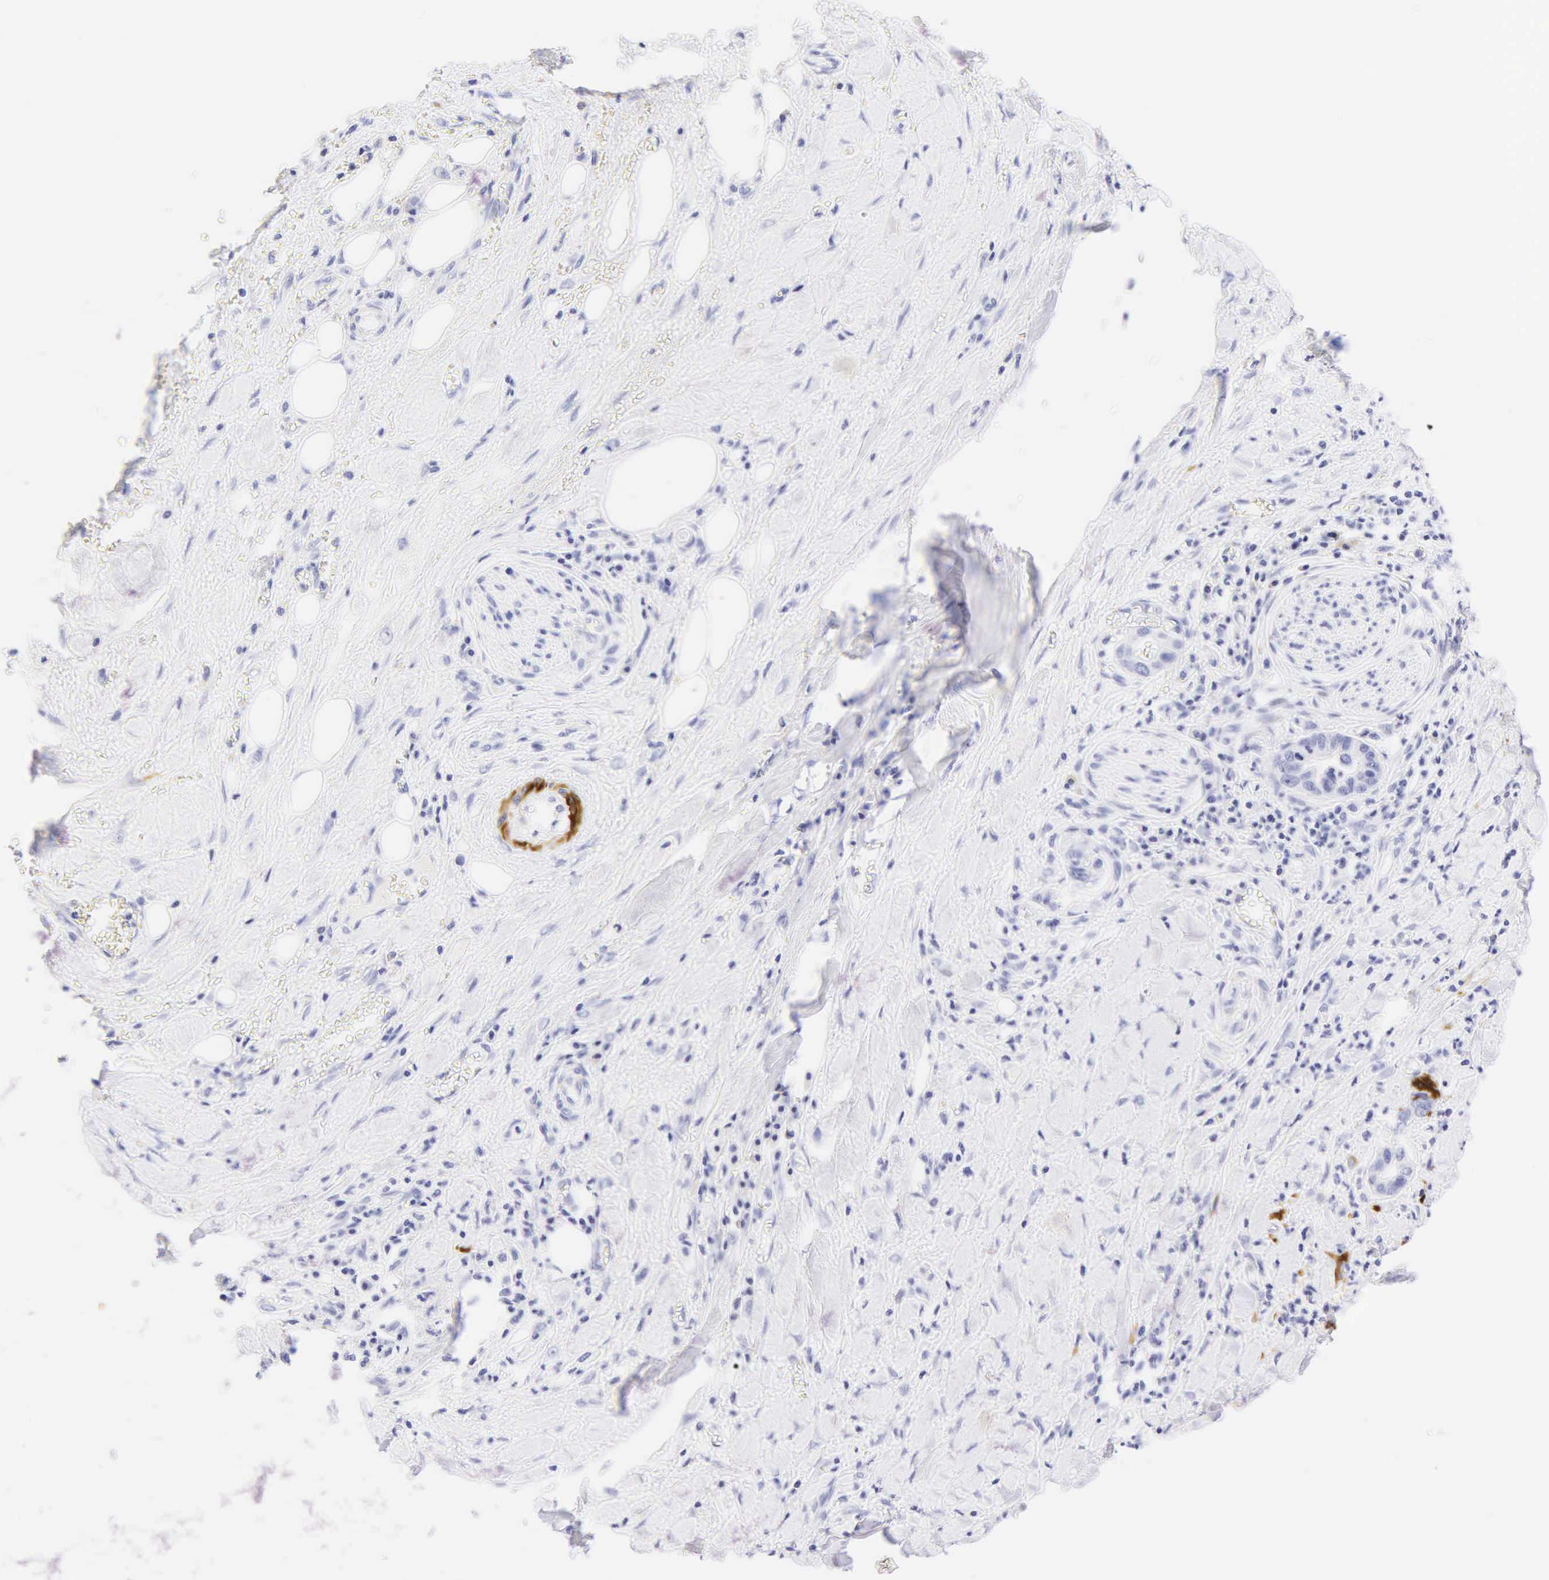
{"staining": {"intensity": "negative", "quantity": "none", "location": "none"}, "tissue": "pancreatic cancer", "cell_type": "Tumor cells", "image_type": "cancer", "snomed": [{"axis": "morphology", "description": "Adenocarcinoma, NOS"}, {"axis": "topography", "description": "Pancreas"}], "caption": "Pancreatic adenocarcinoma stained for a protein using IHC reveals no expression tumor cells.", "gene": "DES", "patient": {"sex": "male", "age": 69}}